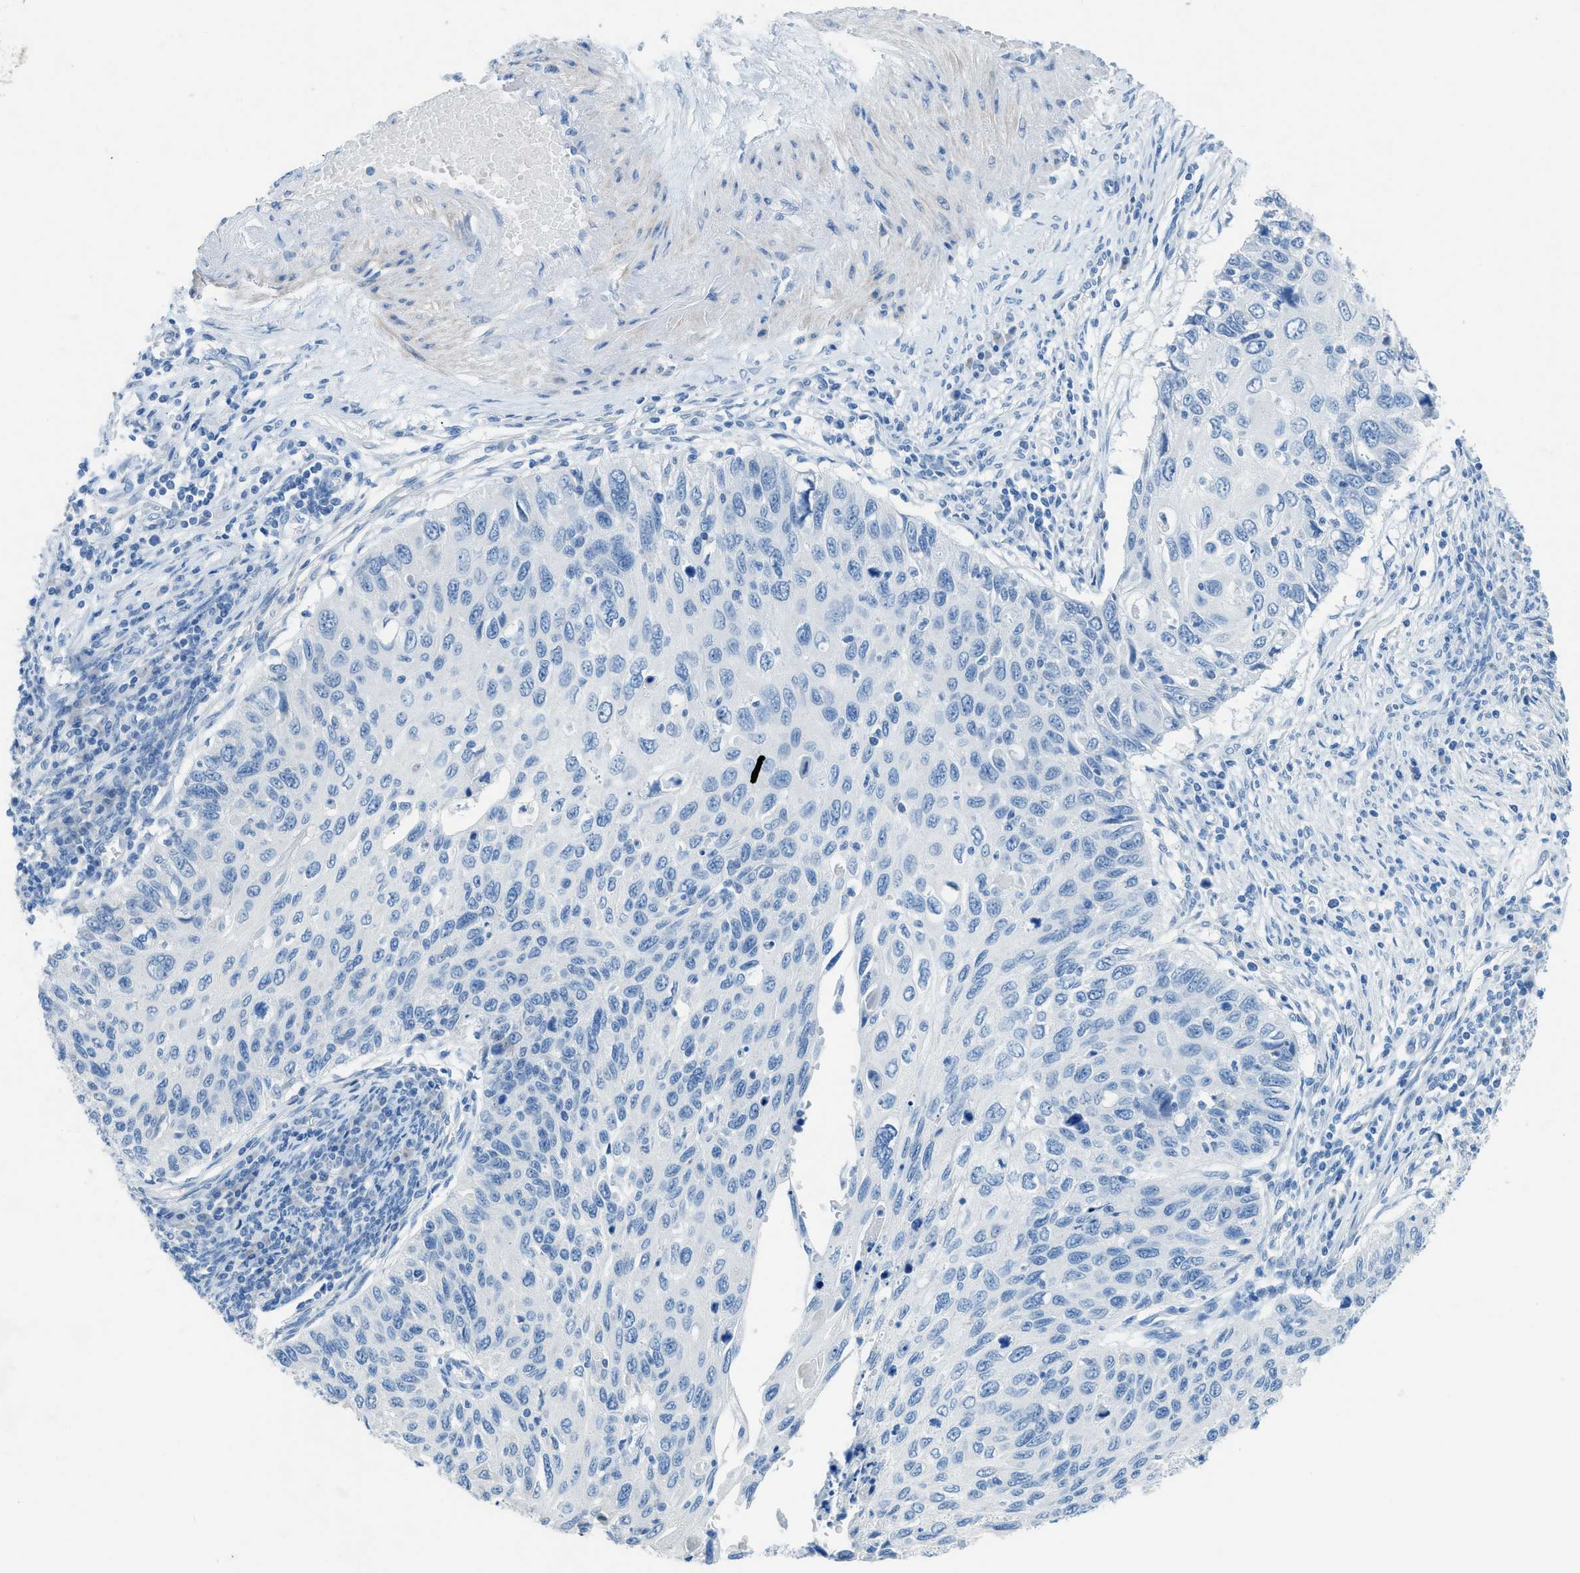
{"staining": {"intensity": "negative", "quantity": "none", "location": "none"}, "tissue": "cervical cancer", "cell_type": "Tumor cells", "image_type": "cancer", "snomed": [{"axis": "morphology", "description": "Squamous cell carcinoma, NOS"}, {"axis": "topography", "description": "Cervix"}], "caption": "Immunohistochemistry (IHC) of cervical cancer reveals no staining in tumor cells.", "gene": "ACAN", "patient": {"sex": "female", "age": 70}}